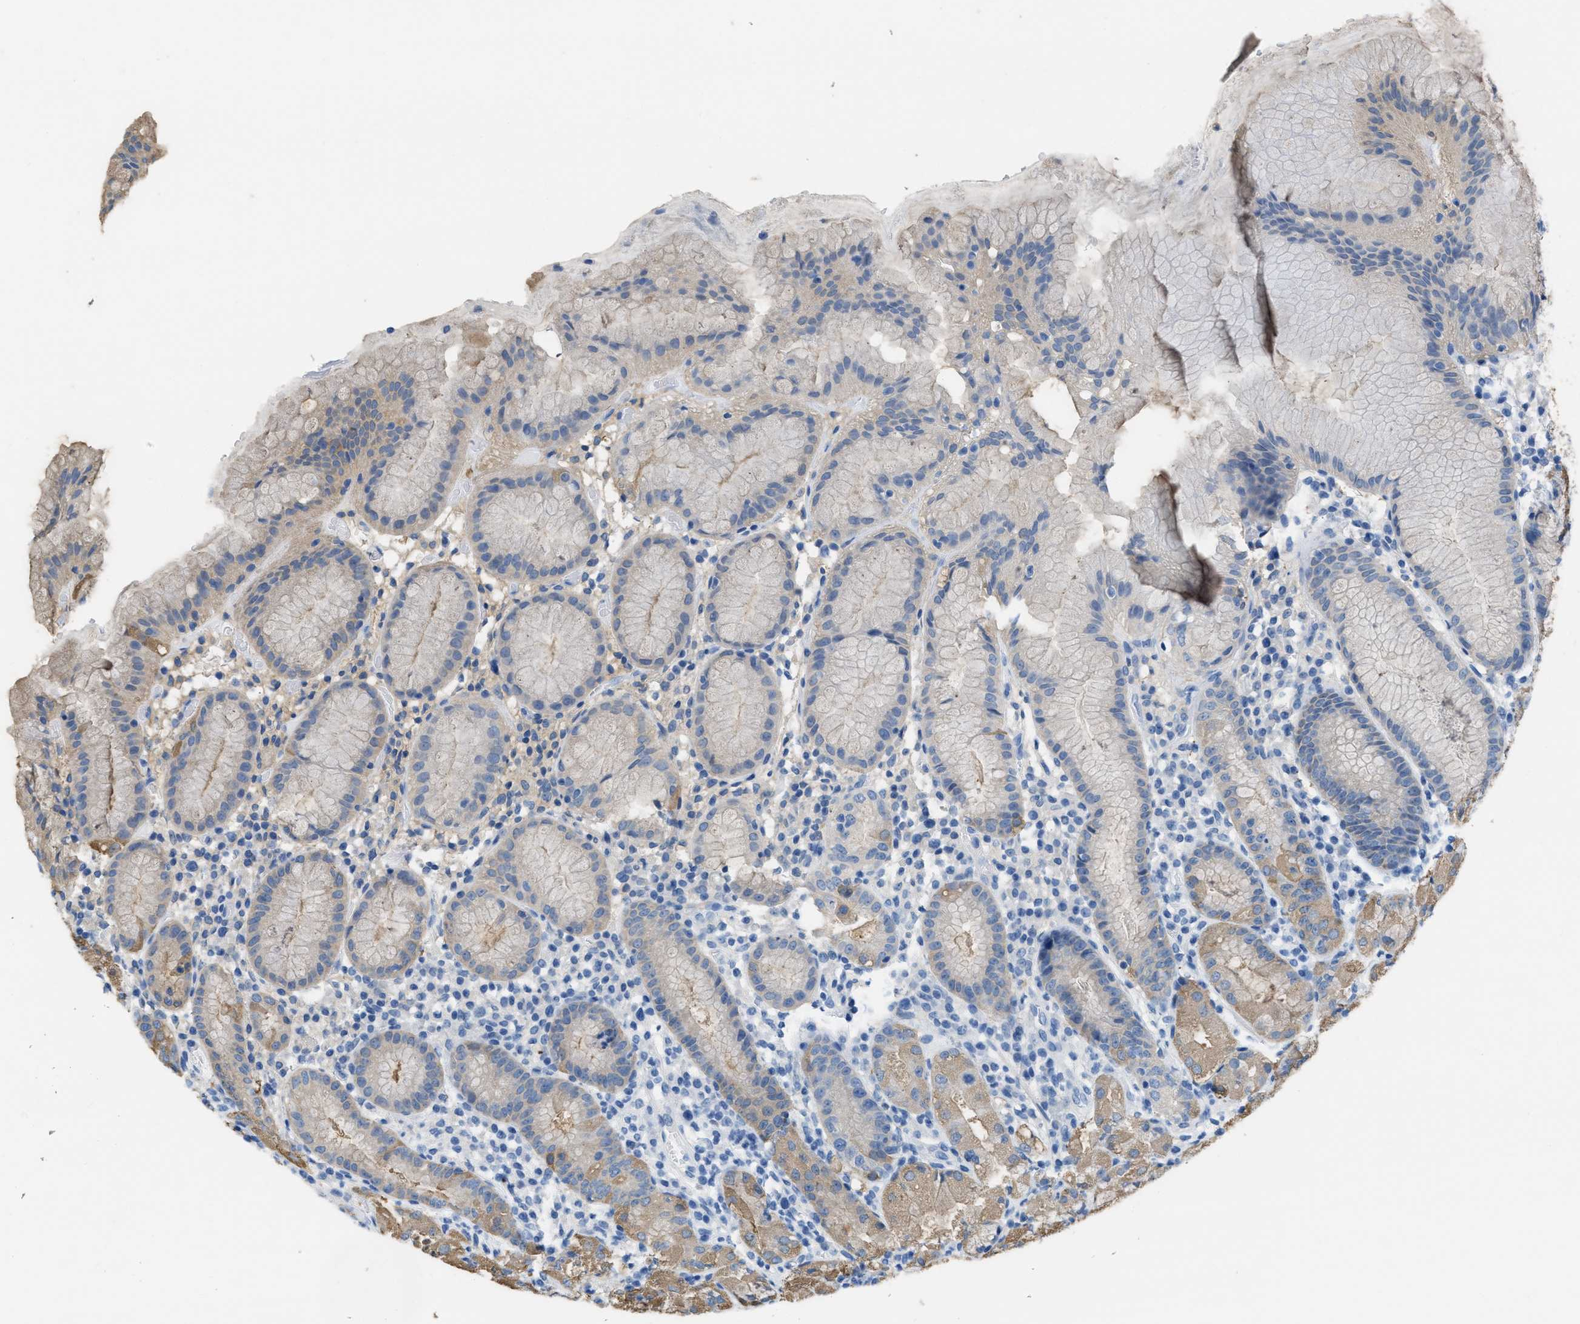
{"staining": {"intensity": "moderate", "quantity": "<25%", "location": "cytoplasmic/membranous"}, "tissue": "stomach", "cell_type": "Glandular cells", "image_type": "normal", "snomed": [{"axis": "morphology", "description": "Normal tissue, NOS"}, {"axis": "topography", "description": "Stomach"}, {"axis": "topography", "description": "Stomach, lower"}], "caption": "A histopathology image showing moderate cytoplasmic/membranous positivity in approximately <25% of glandular cells in normal stomach, as visualized by brown immunohistochemical staining.", "gene": "ASGR1", "patient": {"sex": "female", "age": 75}}